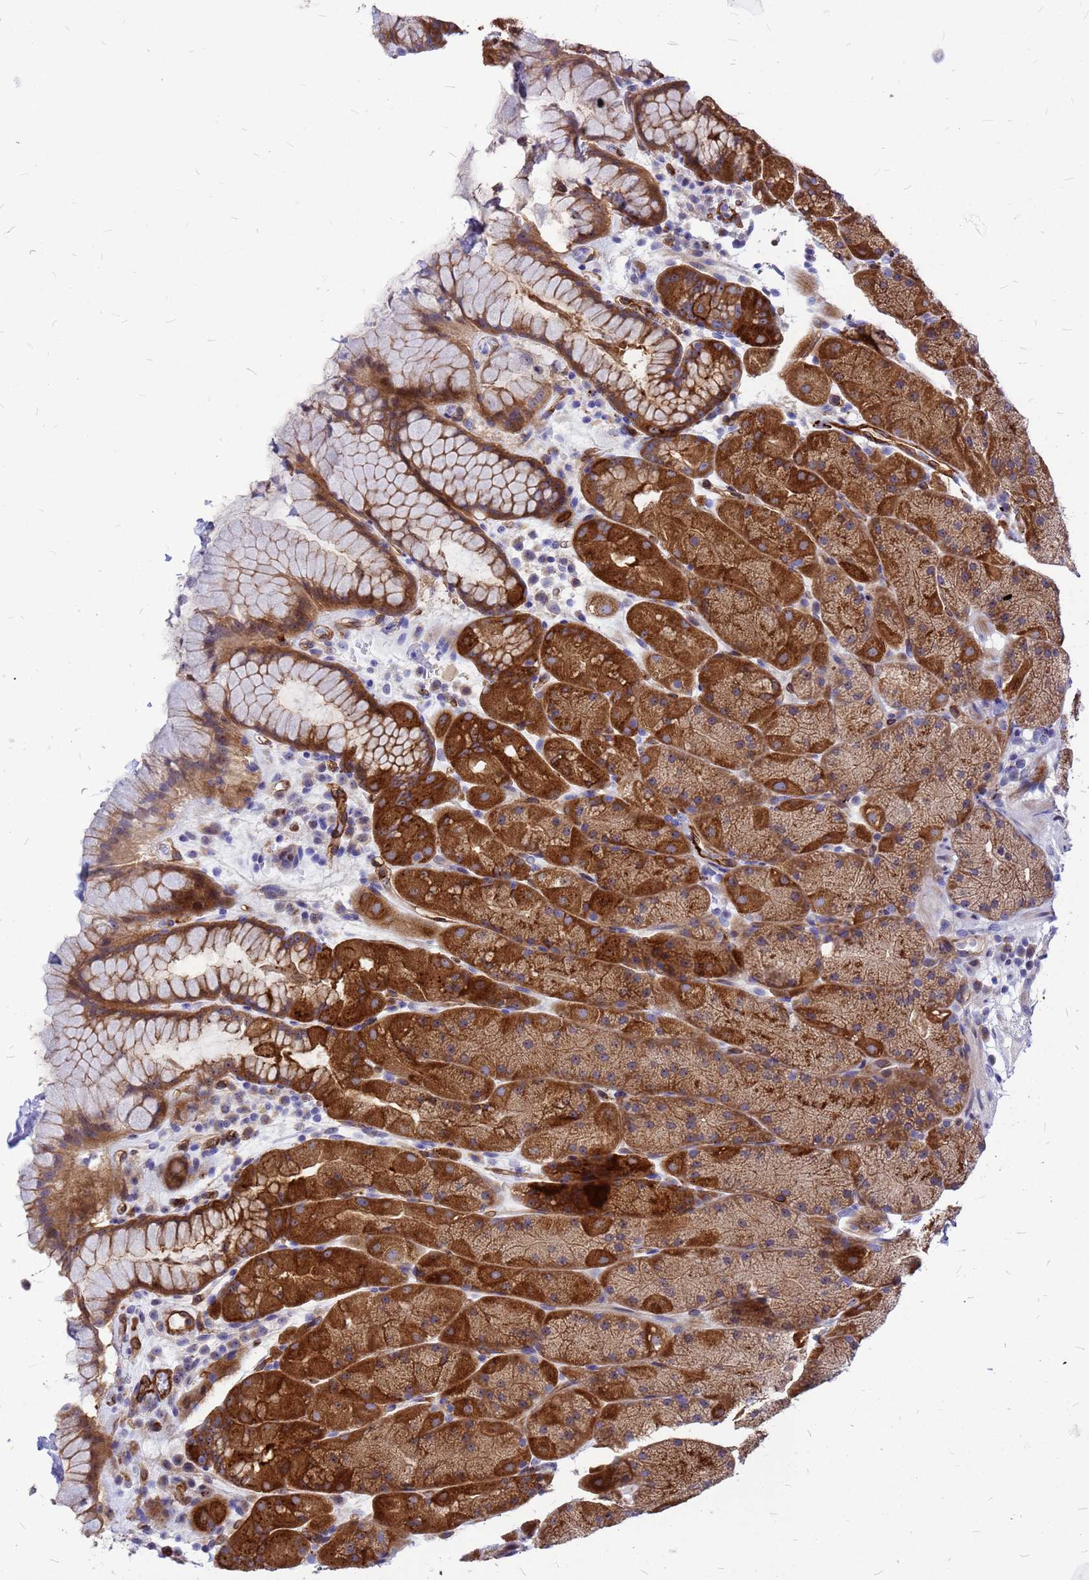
{"staining": {"intensity": "strong", "quantity": ">75%", "location": "cytoplasmic/membranous"}, "tissue": "stomach", "cell_type": "Glandular cells", "image_type": "normal", "snomed": [{"axis": "morphology", "description": "Normal tissue, NOS"}, {"axis": "topography", "description": "Stomach, upper"}, {"axis": "topography", "description": "Stomach, lower"}], "caption": "Strong cytoplasmic/membranous expression for a protein is appreciated in about >75% of glandular cells of normal stomach using immunohistochemistry (IHC).", "gene": "NOSTRIN", "patient": {"sex": "male", "age": 67}}